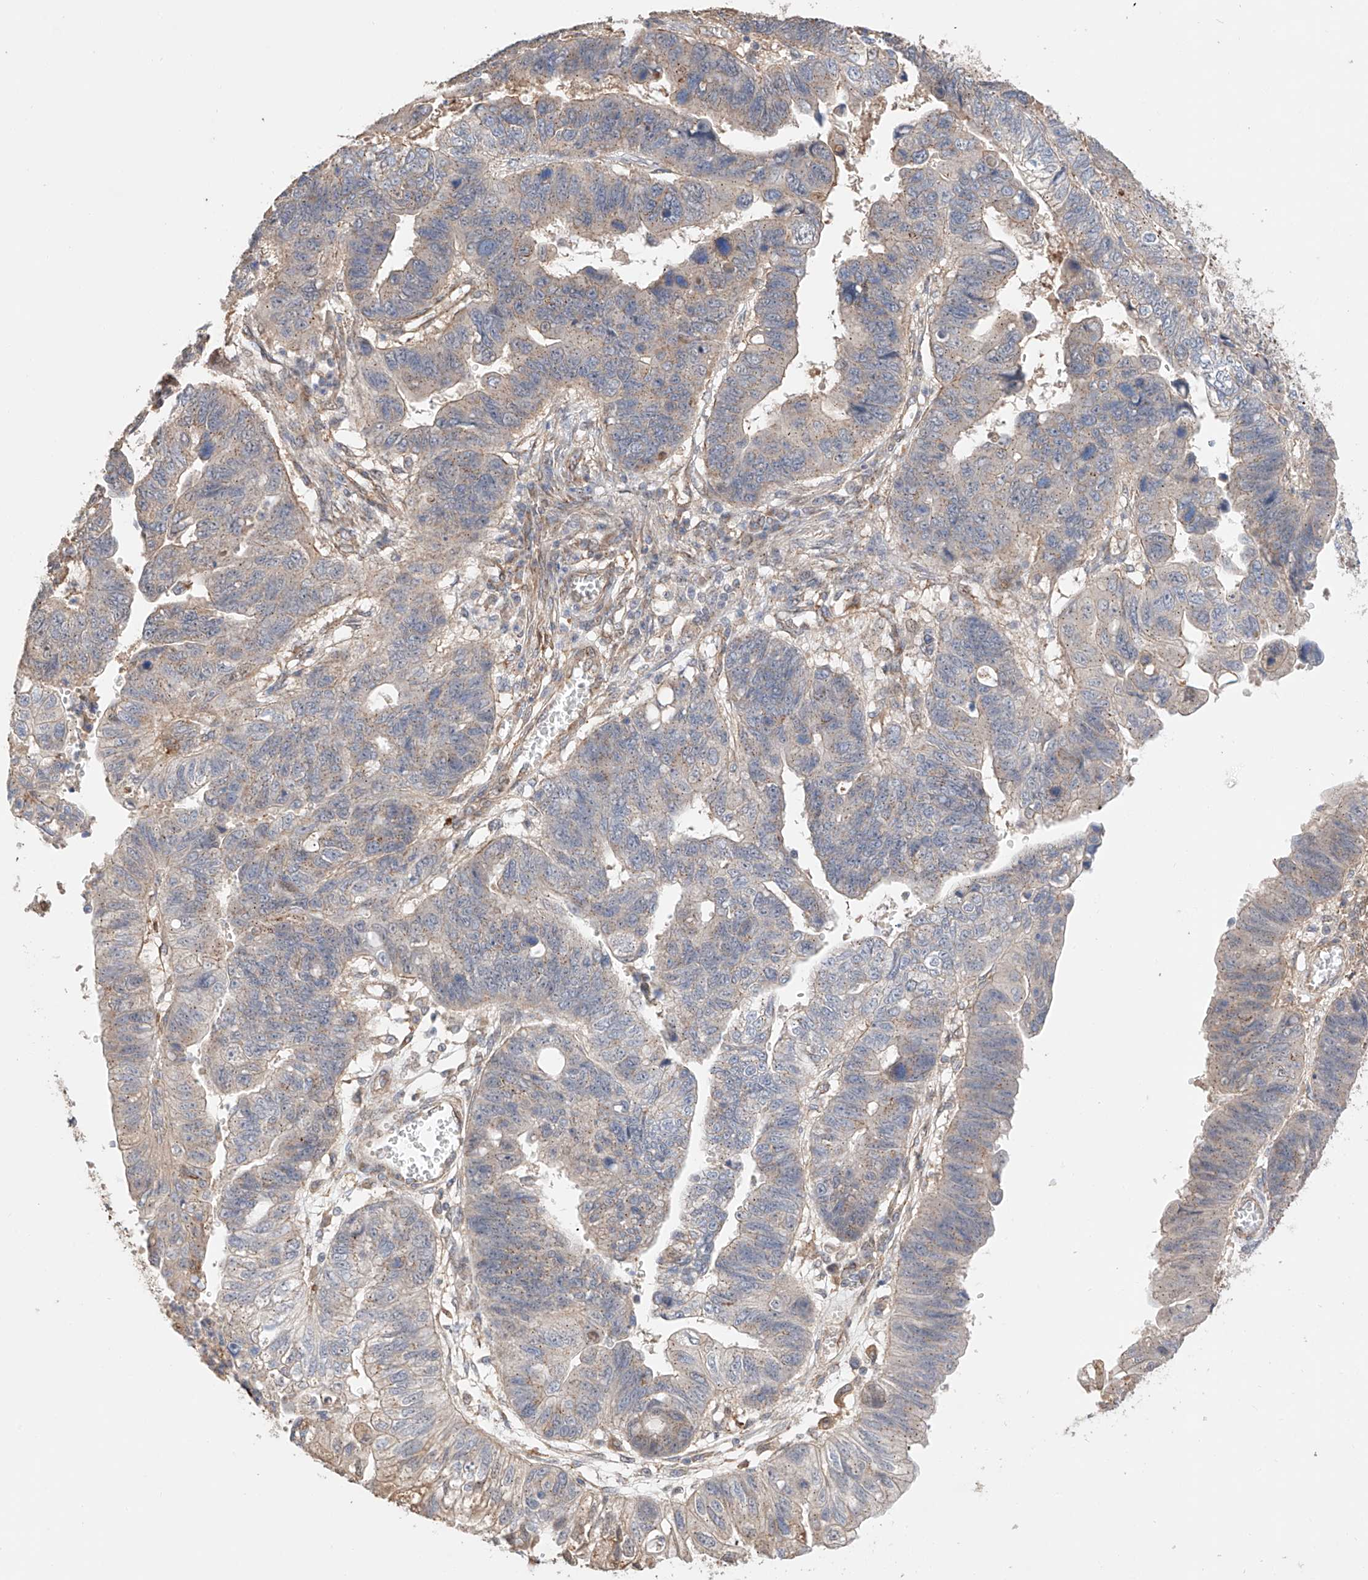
{"staining": {"intensity": "weak", "quantity": "25%-75%", "location": "cytoplasmic/membranous"}, "tissue": "stomach cancer", "cell_type": "Tumor cells", "image_type": "cancer", "snomed": [{"axis": "morphology", "description": "Adenocarcinoma, NOS"}, {"axis": "topography", "description": "Stomach"}], "caption": "Human stomach adenocarcinoma stained with a brown dye demonstrates weak cytoplasmic/membranous positive expression in about 25%-75% of tumor cells.", "gene": "MOSPD1", "patient": {"sex": "male", "age": 59}}